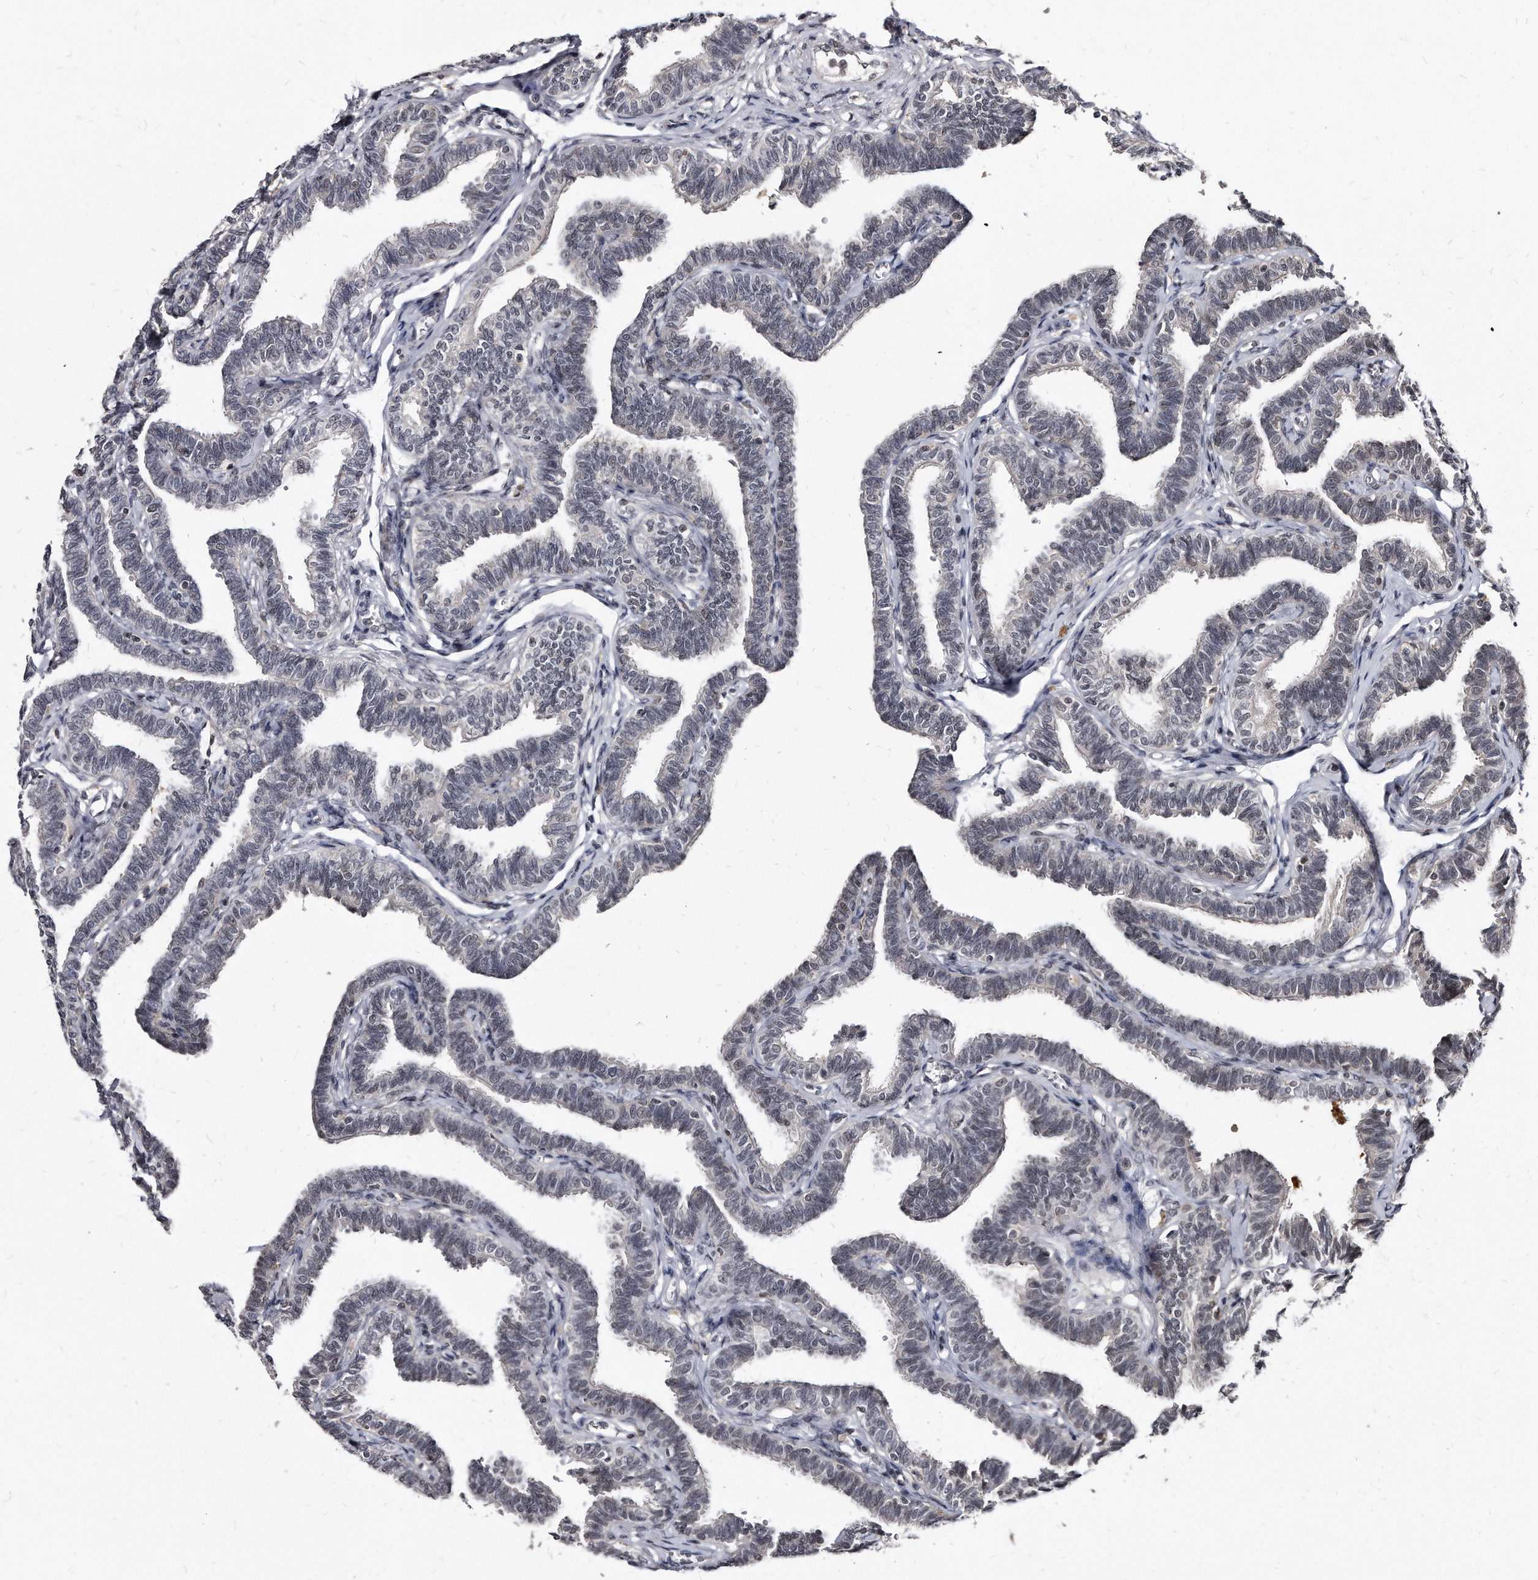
{"staining": {"intensity": "negative", "quantity": "none", "location": "none"}, "tissue": "fallopian tube", "cell_type": "Glandular cells", "image_type": "normal", "snomed": [{"axis": "morphology", "description": "Normal tissue, NOS"}, {"axis": "topography", "description": "Fallopian tube"}, {"axis": "topography", "description": "Ovary"}], "caption": "A high-resolution histopathology image shows immunohistochemistry (IHC) staining of normal fallopian tube, which exhibits no significant expression in glandular cells. The staining is performed using DAB (3,3'-diaminobenzidine) brown chromogen with nuclei counter-stained in using hematoxylin.", "gene": "KLHDC3", "patient": {"sex": "female", "age": 23}}